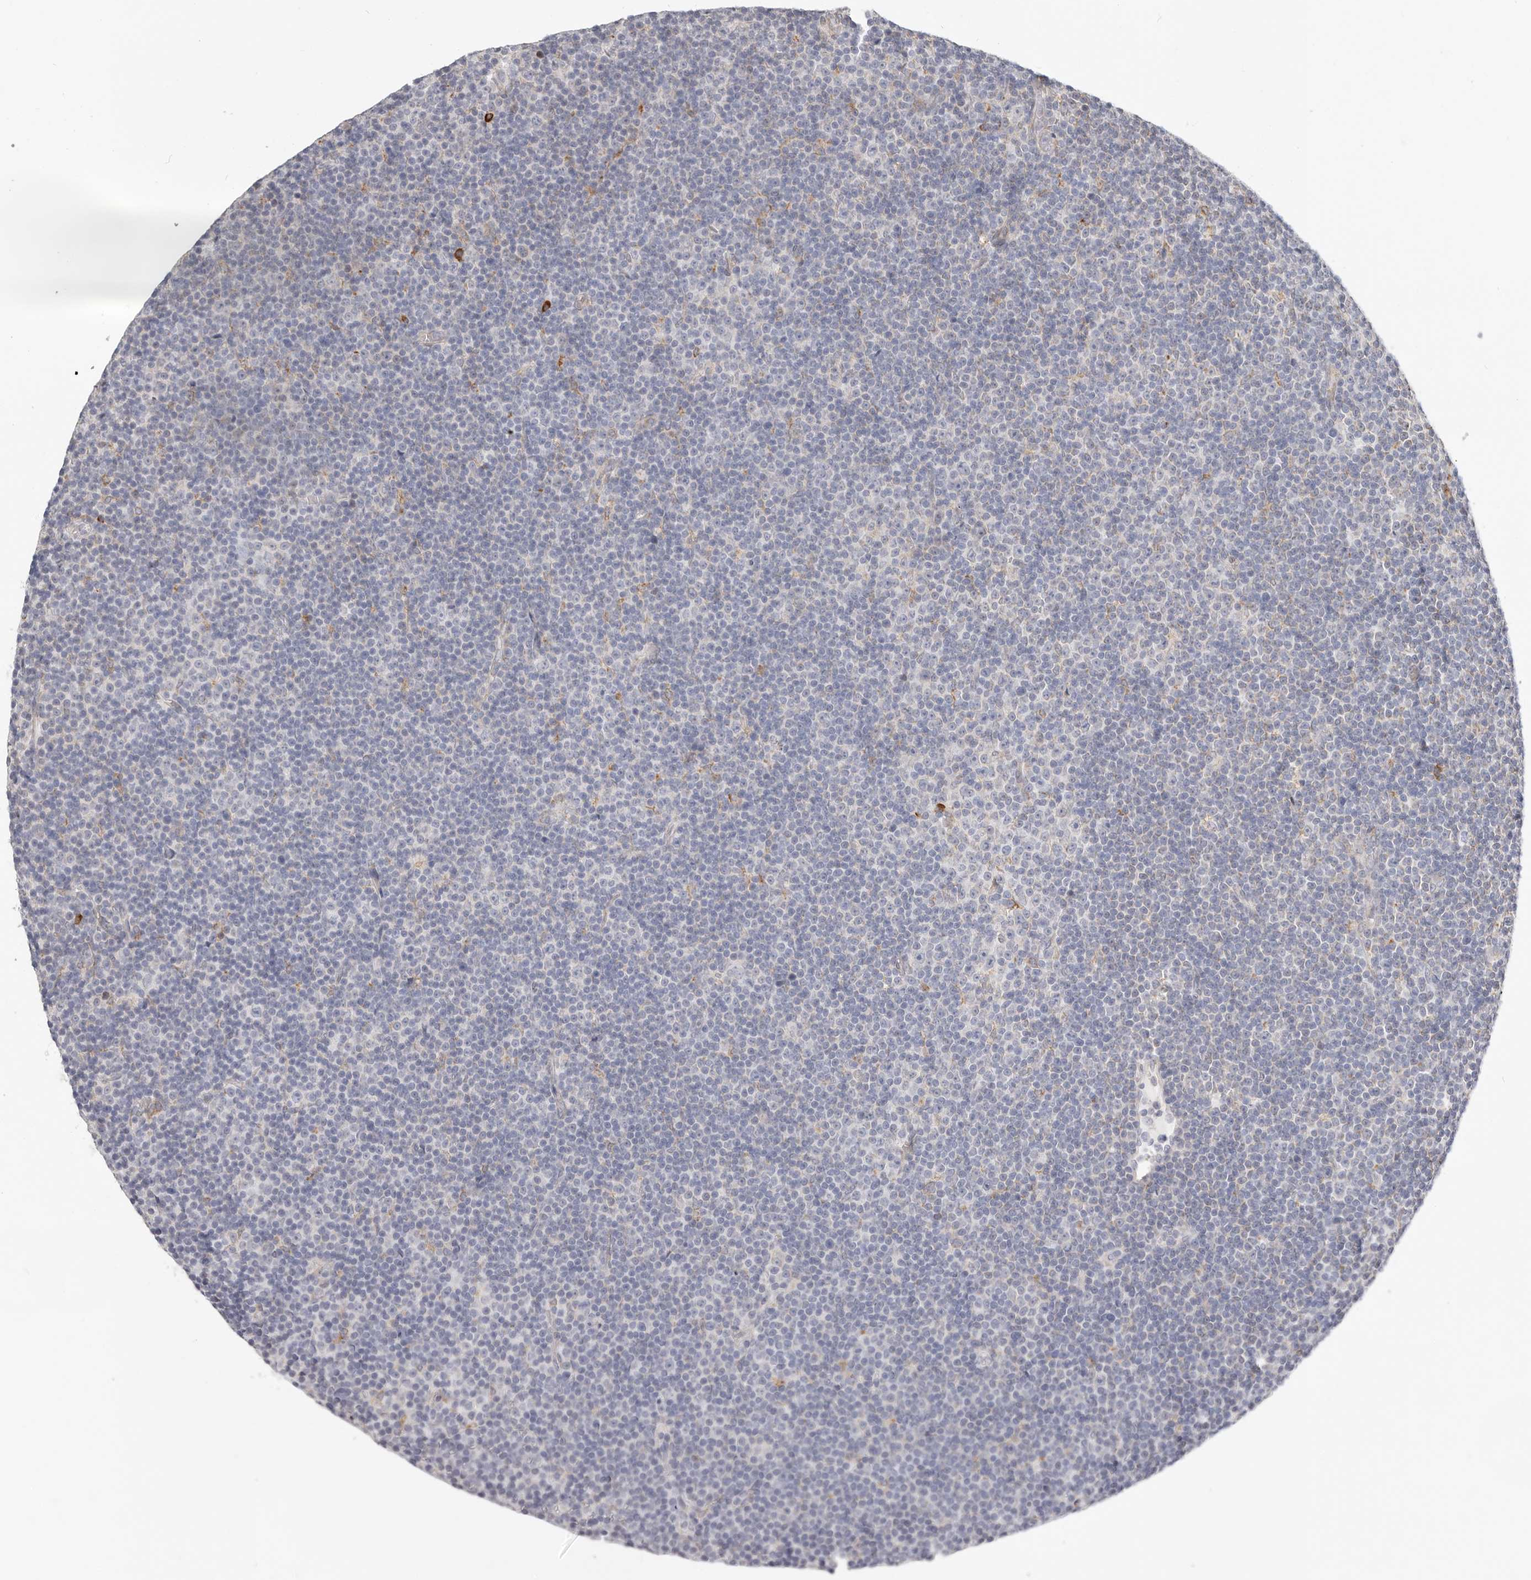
{"staining": {"intensity": "negative", "quantity": "none", "location": "none"}, "tissue": "lymphoma", "cell_type": "Tumor cells", "image_type": "cancer", "snomed": [{"axis": "morphology", "description": "Malignant lymphoma, non-Hodgkin's type, Low grade"}, {"axis": "topography", "description": "Lymph node"}], "caption": "Histopathology image shows no significant protein positivity in tumor cells of malignant lymphoma, non-Hodgkin's type (low-grade). Nuclei are stained in blue.", "gene": "IL32", "patient": {"sex": "female", "age": 67}}